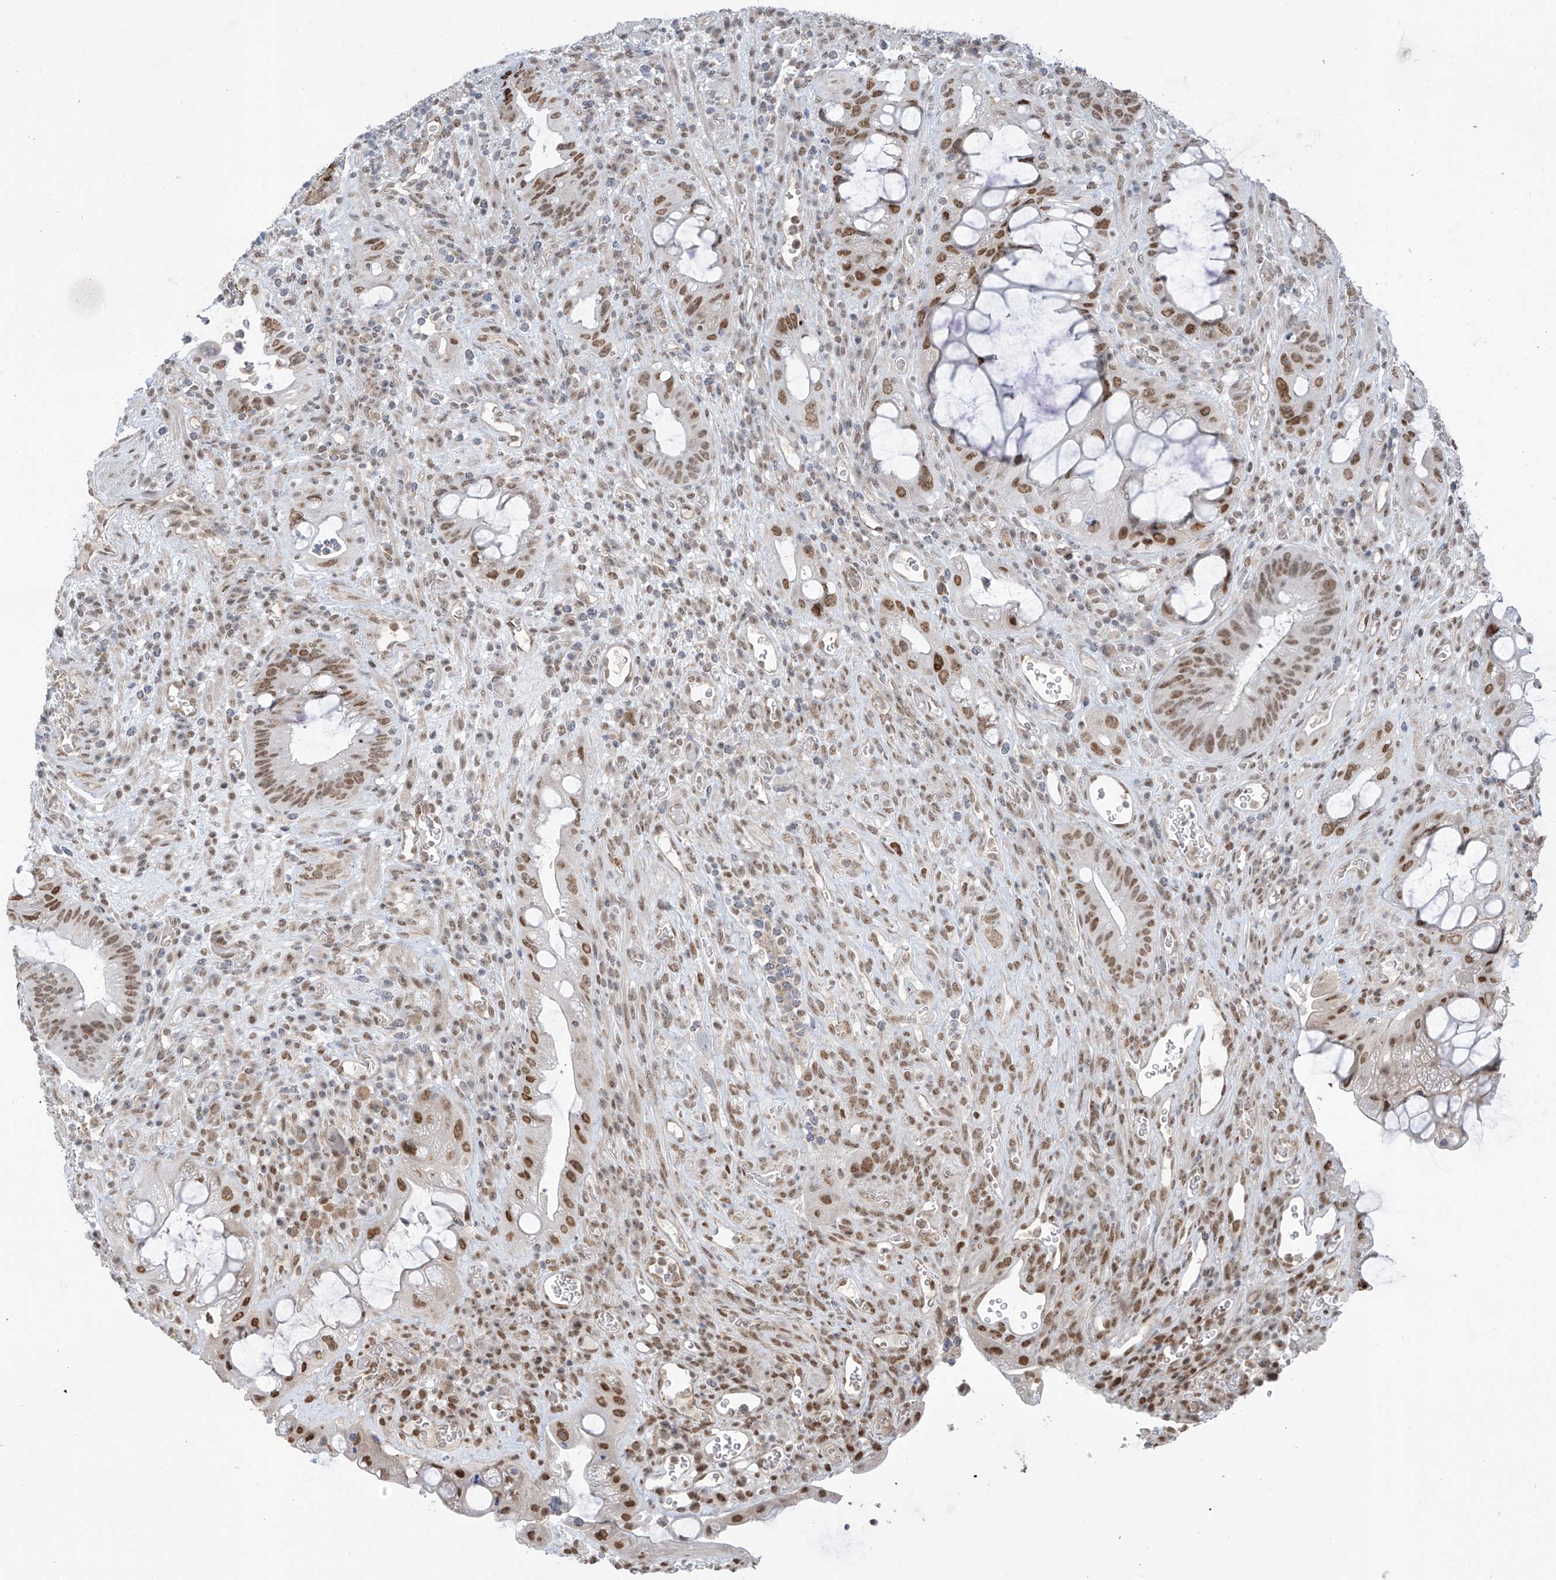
{"staining": {"intensity": "moderate", "quantity": ">75%", "location": "nuclear"}, "tissue": "colorectal cancer", "cell_type": "Tumor cells", "image_type": "cancer", "snomed": [{"axis": "morphology", "description": "Adenocarcinoma, NOS"}, {"axis": "topography", "description": "Rectum"}], "caption": "A medium amount of moderate nuclear expression is appreciated in approximately >75% of tumor cells in colorectal cancer (adenocarcinoma) tissue.", "gene": "MCM9", "patient": {"sex": "male", "age": 59}}